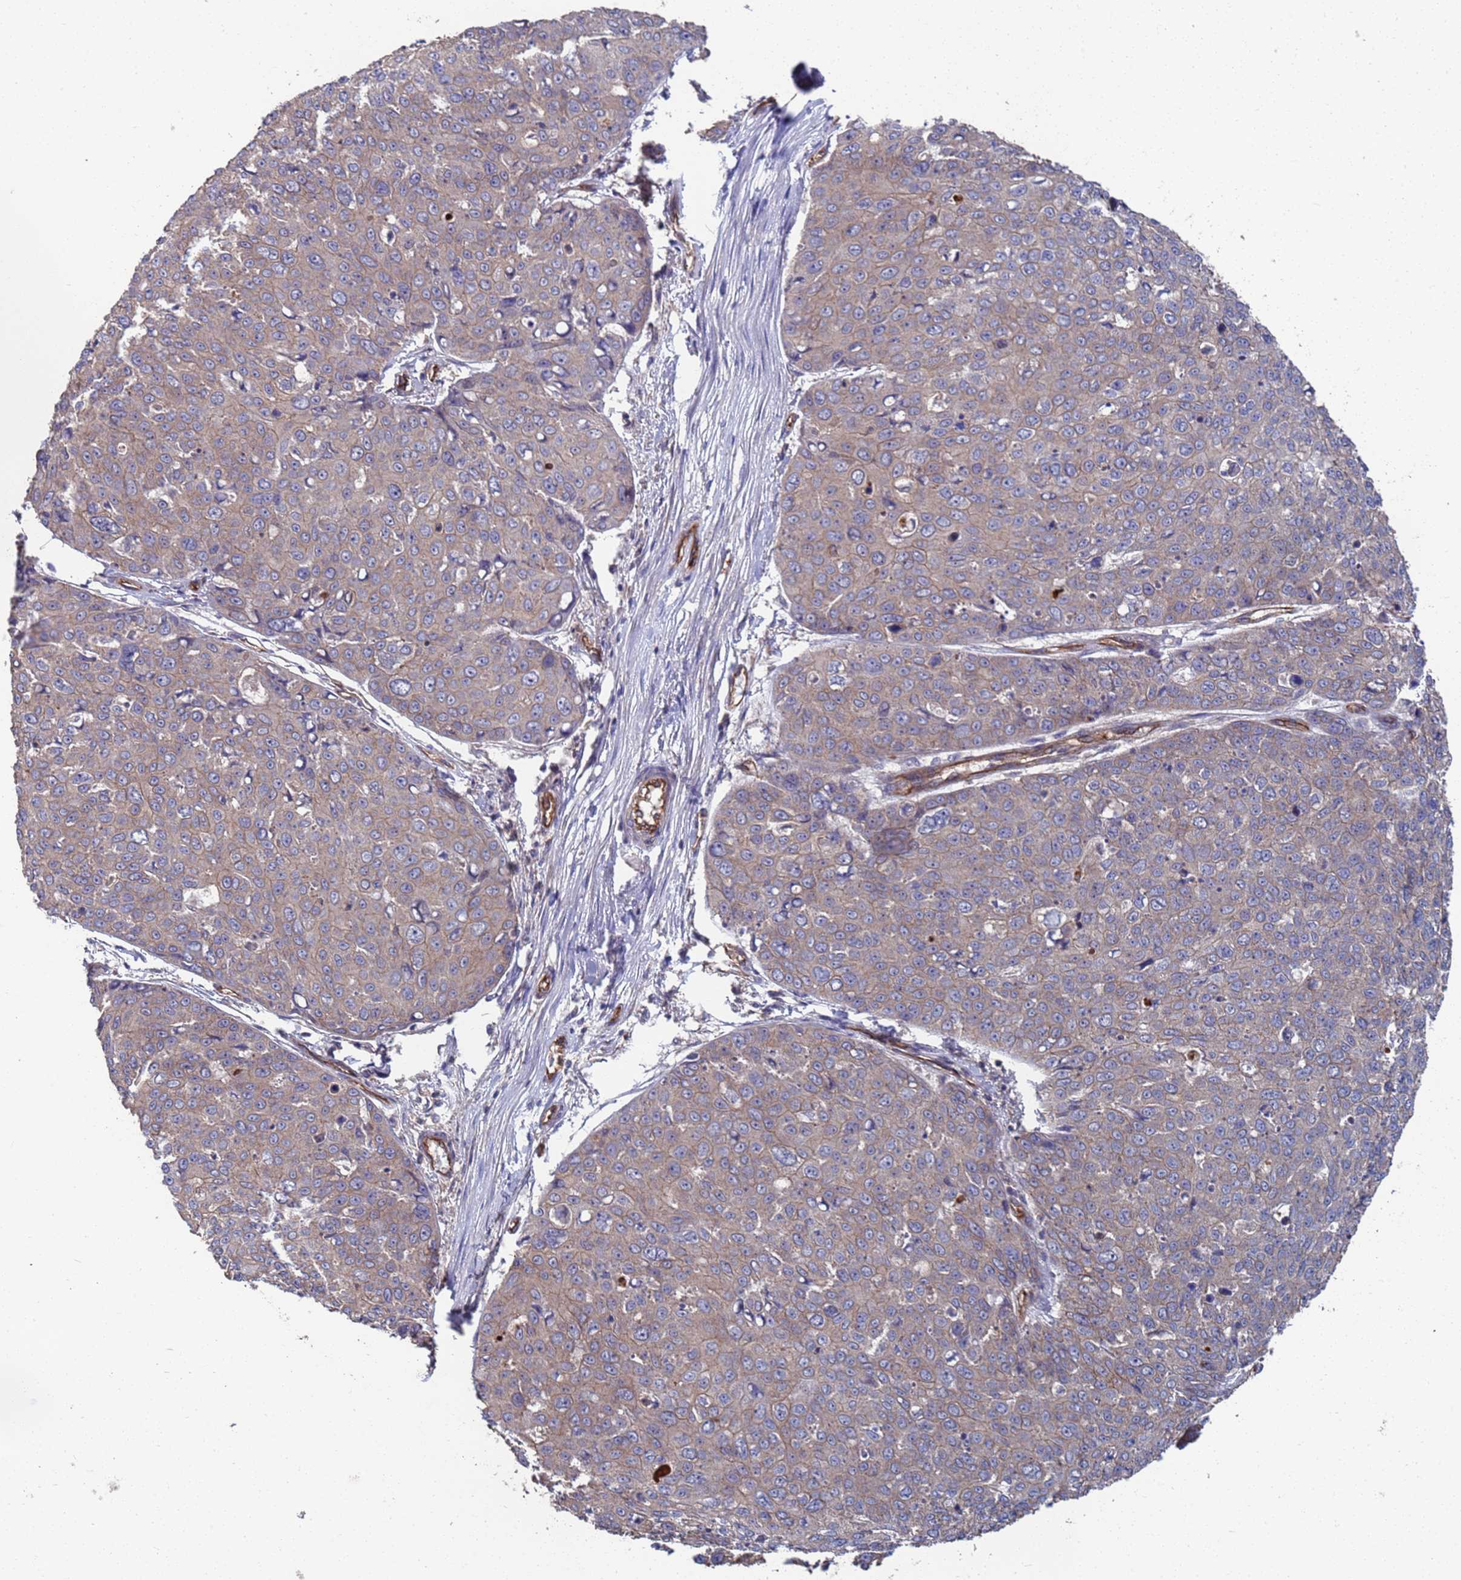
{"staining": {"intensity": "weak", "quantity": "<25%", "location": "cytoplasmic/membranous"}, "tissue": "skin cancer", "cell_type": "Tumor cells", "image_type": "cancer", "snomed": [{"axis": "morphology", "description": "Squamous cell carcinoma, NOS"}, {"axis": "topography", "description": "Skin"}], "caption": "Tumor cells show no significant protein staining in skin cancer.", "gene": "NDUFAF6", "patient": {"sex": "male", "age": 71}}